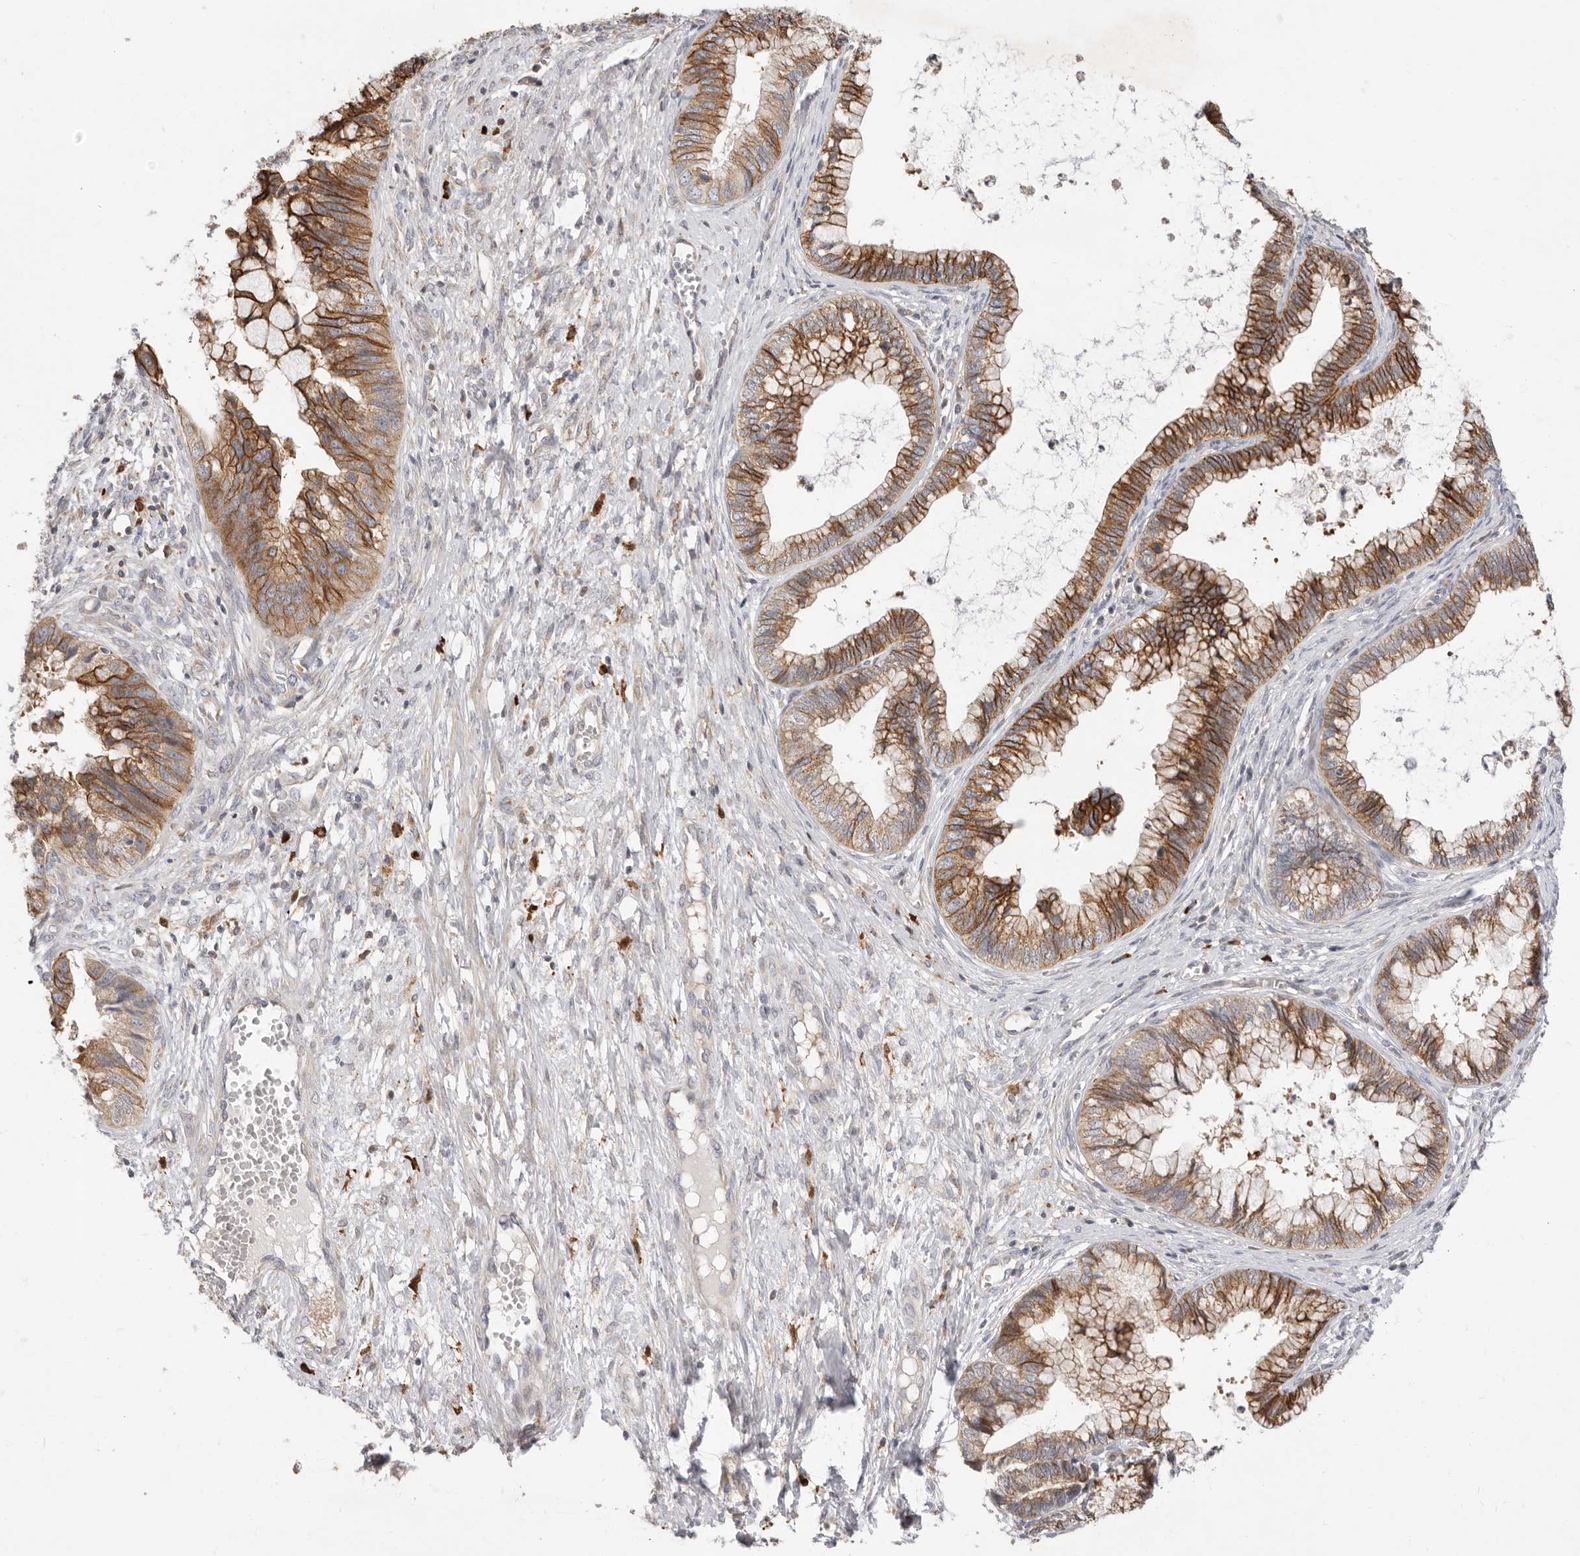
{"staining": {"intensity": "strong", "quantity": ">75%", "location": "cytoplasmic/membranous"}, "tissue": "cervical cancer", "cell_type": "Tumor cells", "image_type": "cancer", "snomed": [{"axis": "morphology", "description": "Adenocarcinoma, NOS"}, {"axis": "topography", "description": "Cervix"}], "caption": "Tumor cells show strong cytoplasmic/membranous staining in about >75% of cells in cervical cancer (adenocarcinoma).", "gene": "USH1C", "patient": {"sex": "female", "age": 44}}